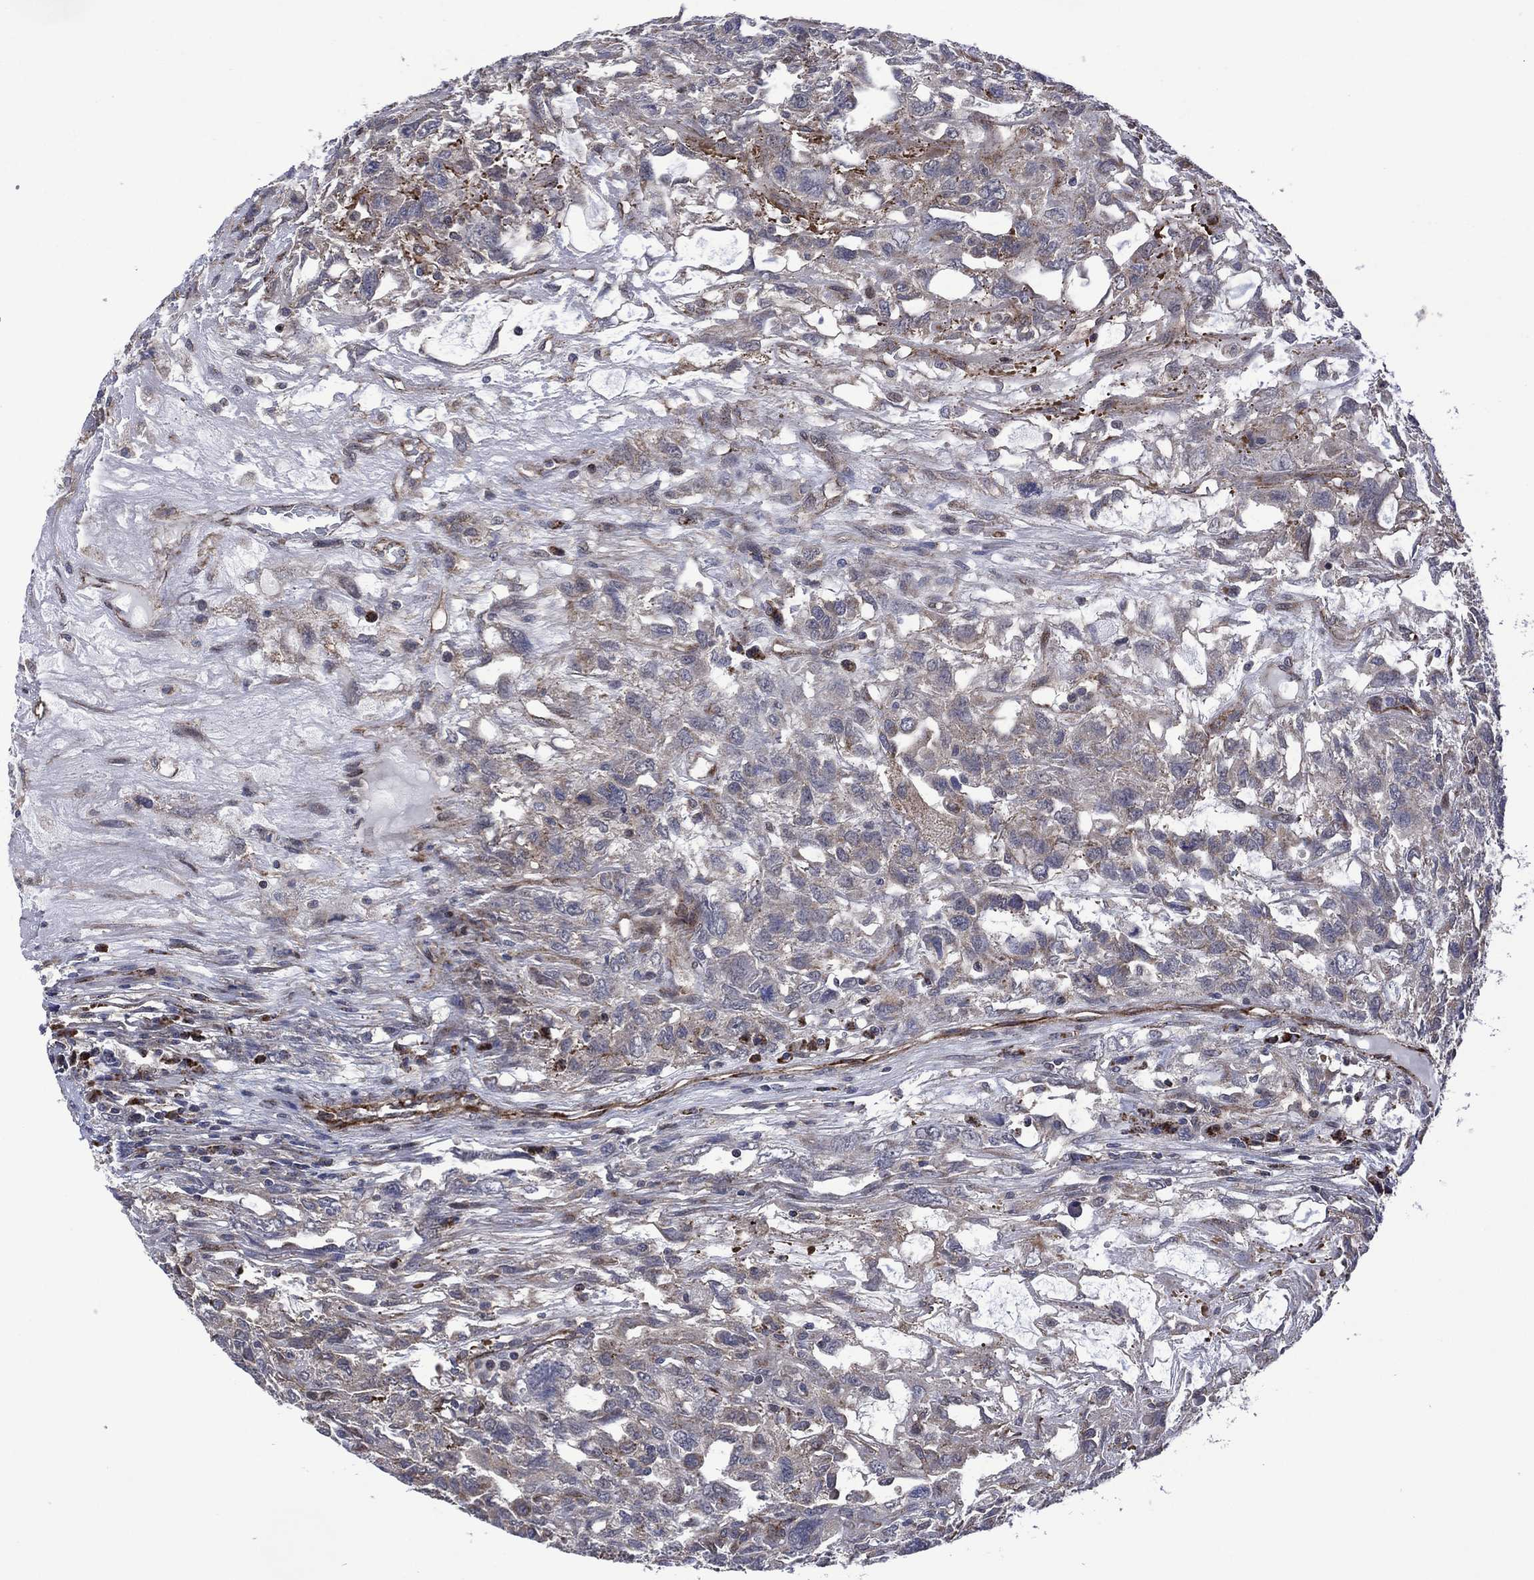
{"staining": {"intensity": "negative", "quantity": "none", "location": "none"}, "tissue": "testis cancer", "cell_type": "Tumor cells", "image_type": "cancer", "snomed": [{"axis": "morphology", "description": "Seminoma, NOS"}, {"axis": "topography", "description": "Testis"}], "caption": "Testis cancer stained for a protein using IHC reveals no expression tumor cells.", "gene": "HTD2", "patient": {"sex": "male", "age": 52}}